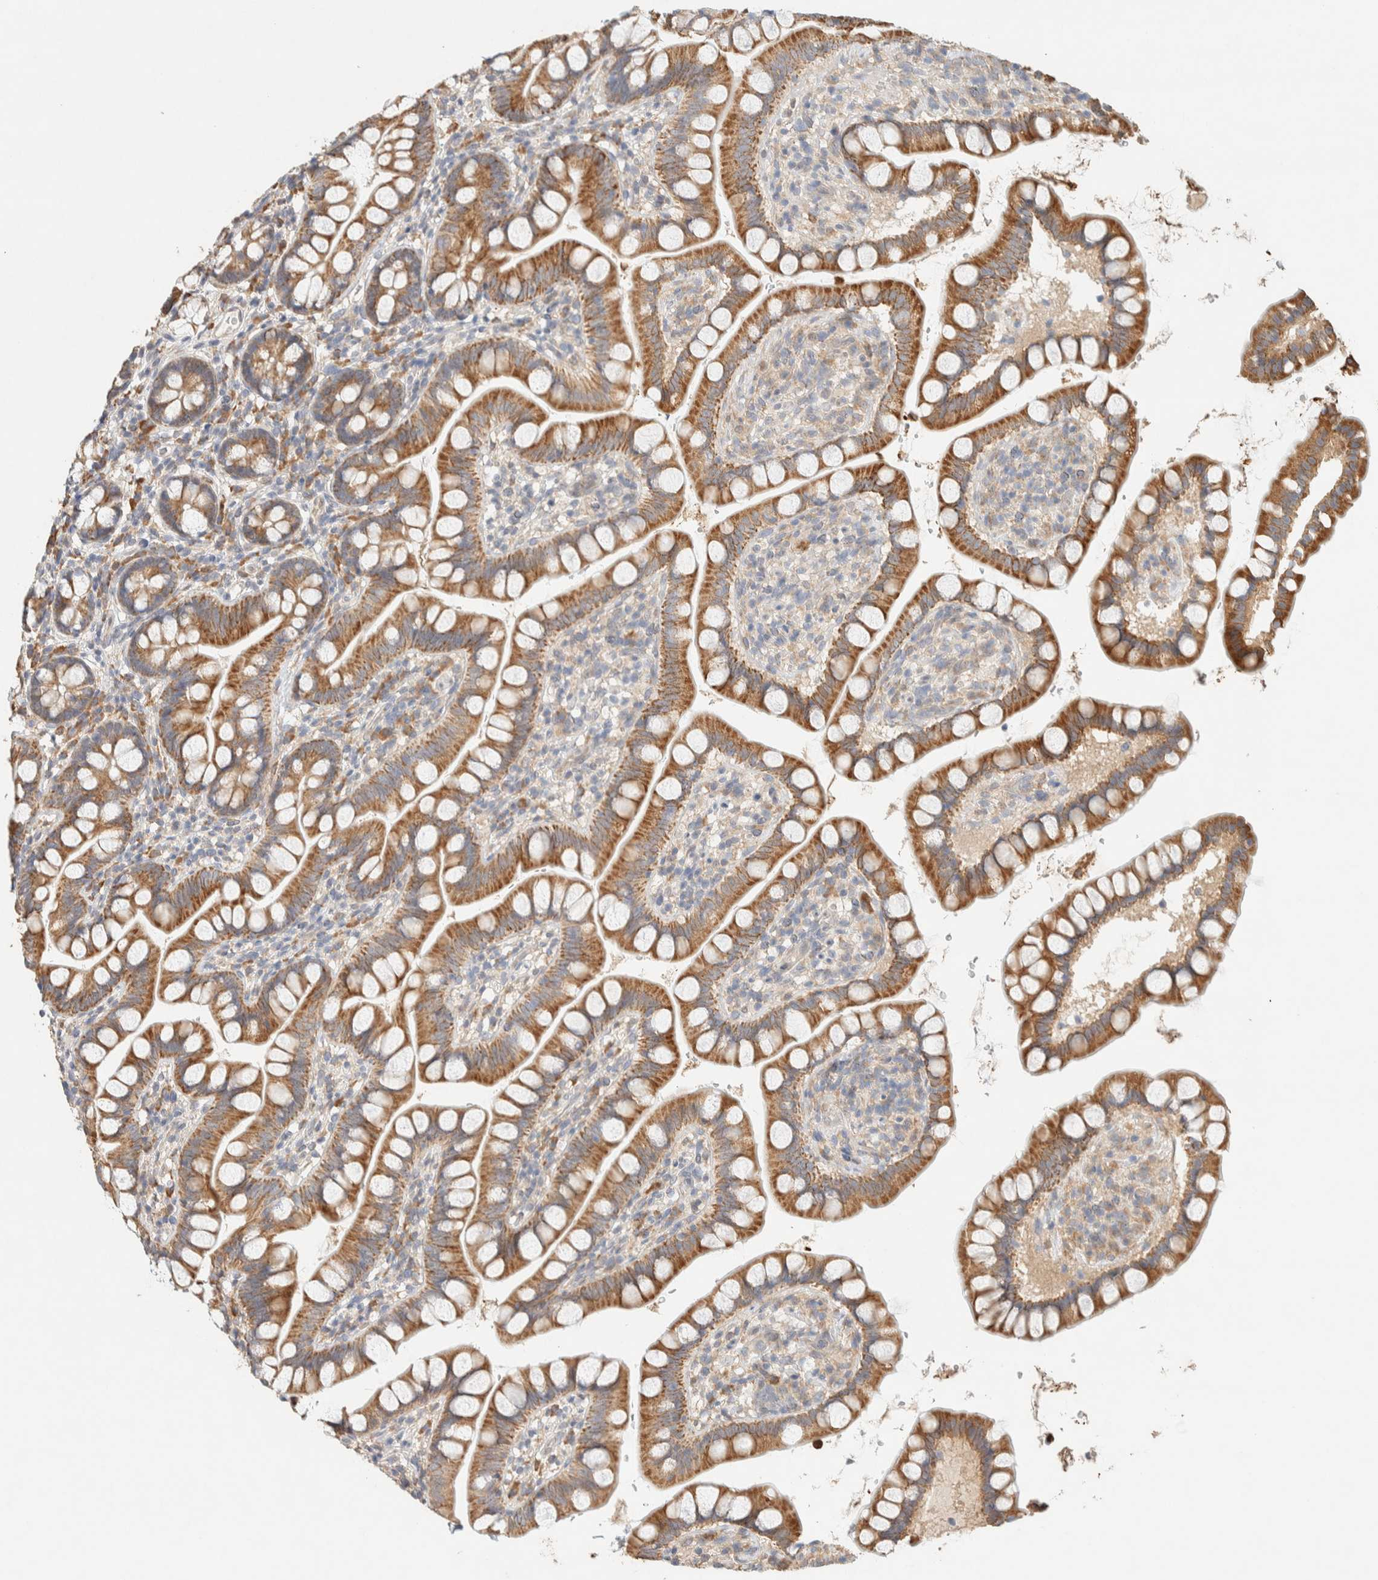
{"staining": {"intensity": "moderate", "quantity": ">75%", "location": "cytoplasmic/membranous"}, "tissue": "small intestine", "cell_type": "Glandular cells", "image_type": "normal", "snomed": [{"axis": "morphology", "description": "Normal tissue, NOS"}, {"axis": "topography", "description": "Small intestine"}], "caption": "Immunohistochemical staining of benign small intestine exhibits moderate cytoplasmic/membranous protein positivity in approximately >75% of glandular cells.", "gene": "TTC3", "patient": {"sex": "female", "age": 84}}